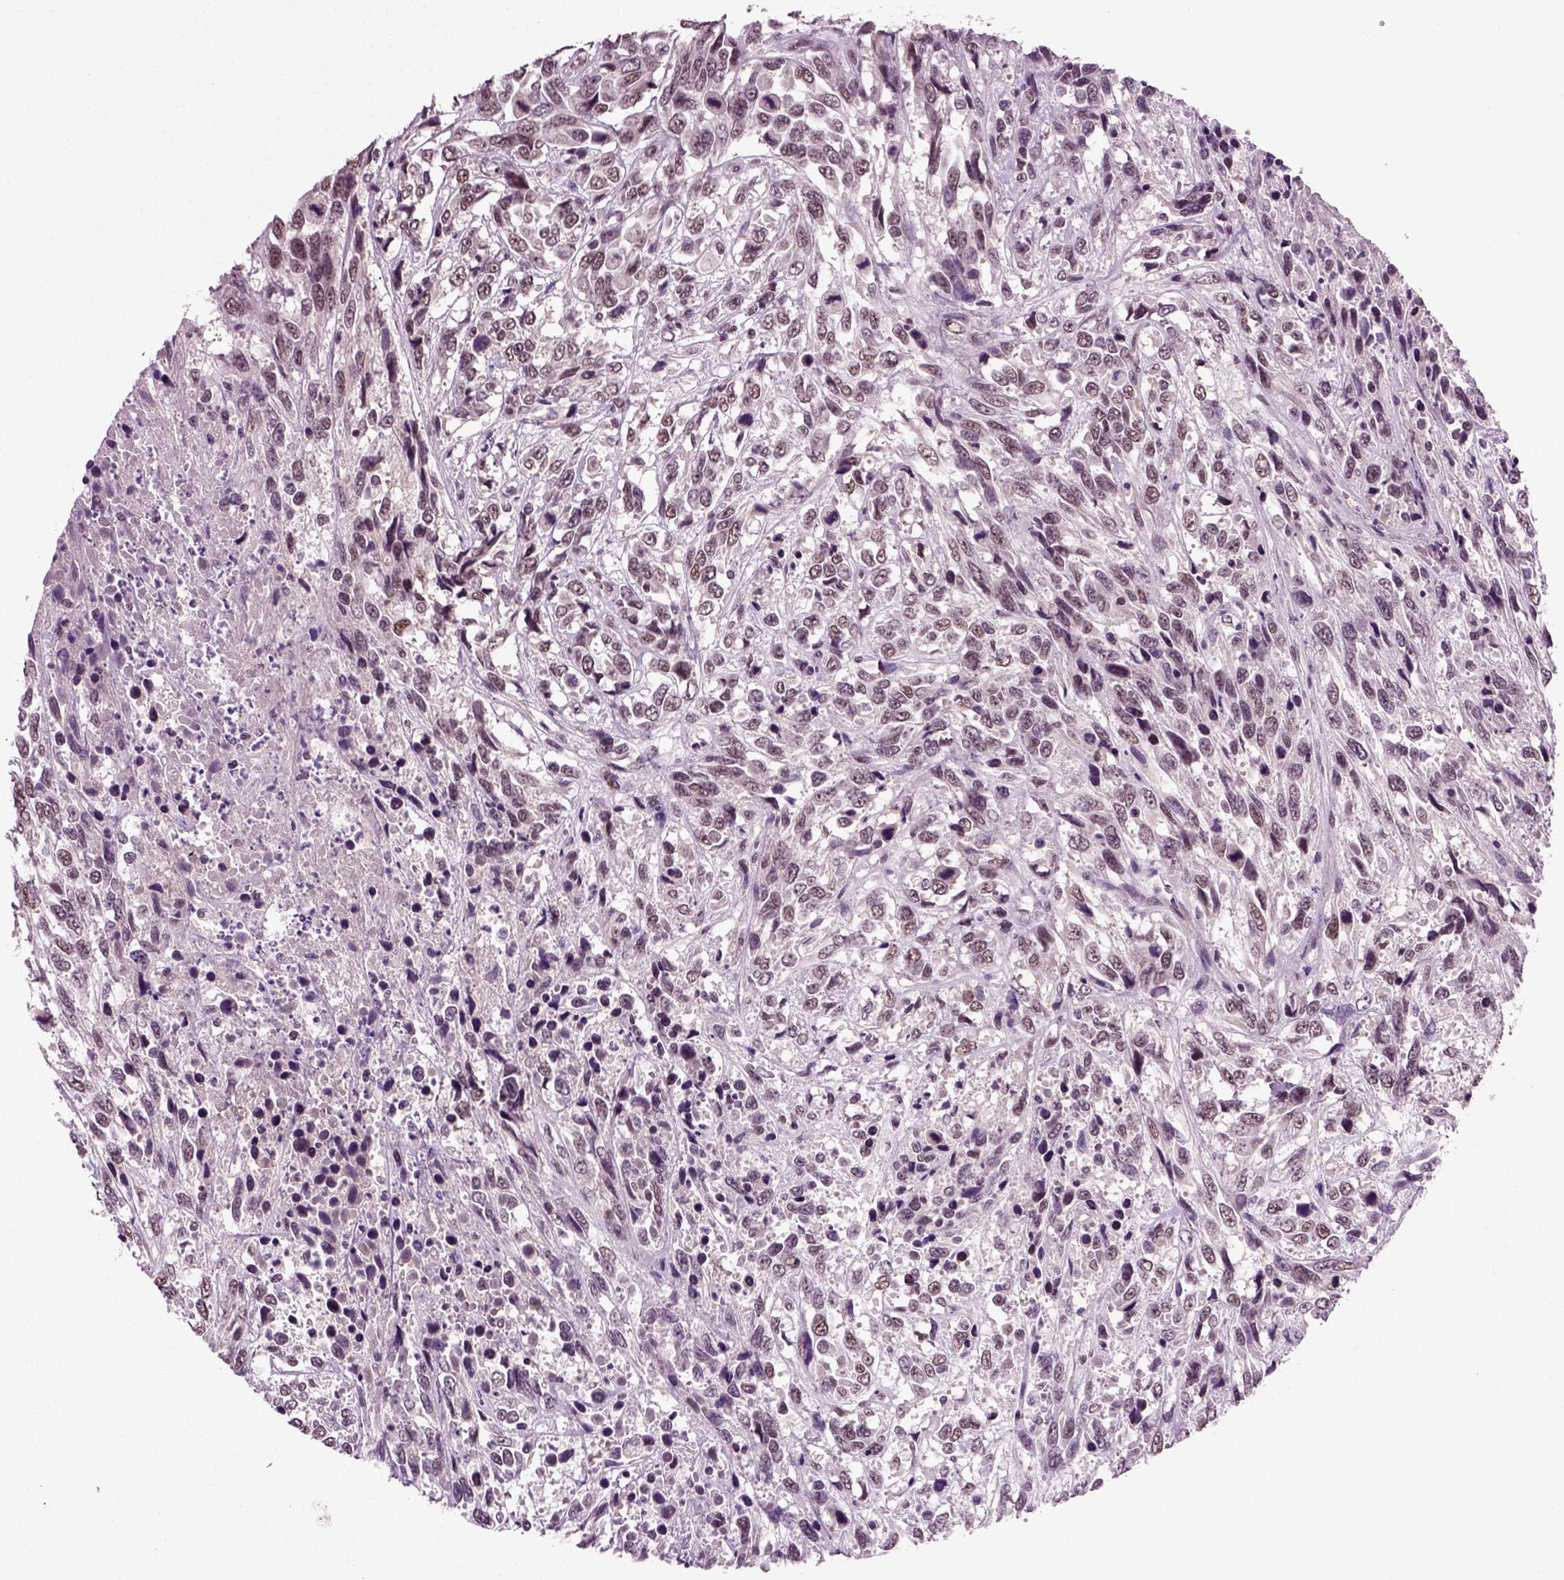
{"staining": {"intensity": "moderate", "quantity": "<25%", "location": "nuclear"}, "tissue": "urothelial cancer", "cell_type": "Tumor cells", "image_type": "cancer", "snomed": [{"axis": "morphology", "description": "Urothelial carcinoma, High grade"}, {"axis": "topography", "description": "Urinary bladder"}], "caption": "IHC micrograph of neoplastic tissue: human urothelial cancer stained using IHC demonstrates low levels of moderate protein expression localized specifically in the nuclear of tumor cells, appearing as a nuclear brown color.", "gene": "RCOR3", "patient": {"sex": "female", "age": 70}}